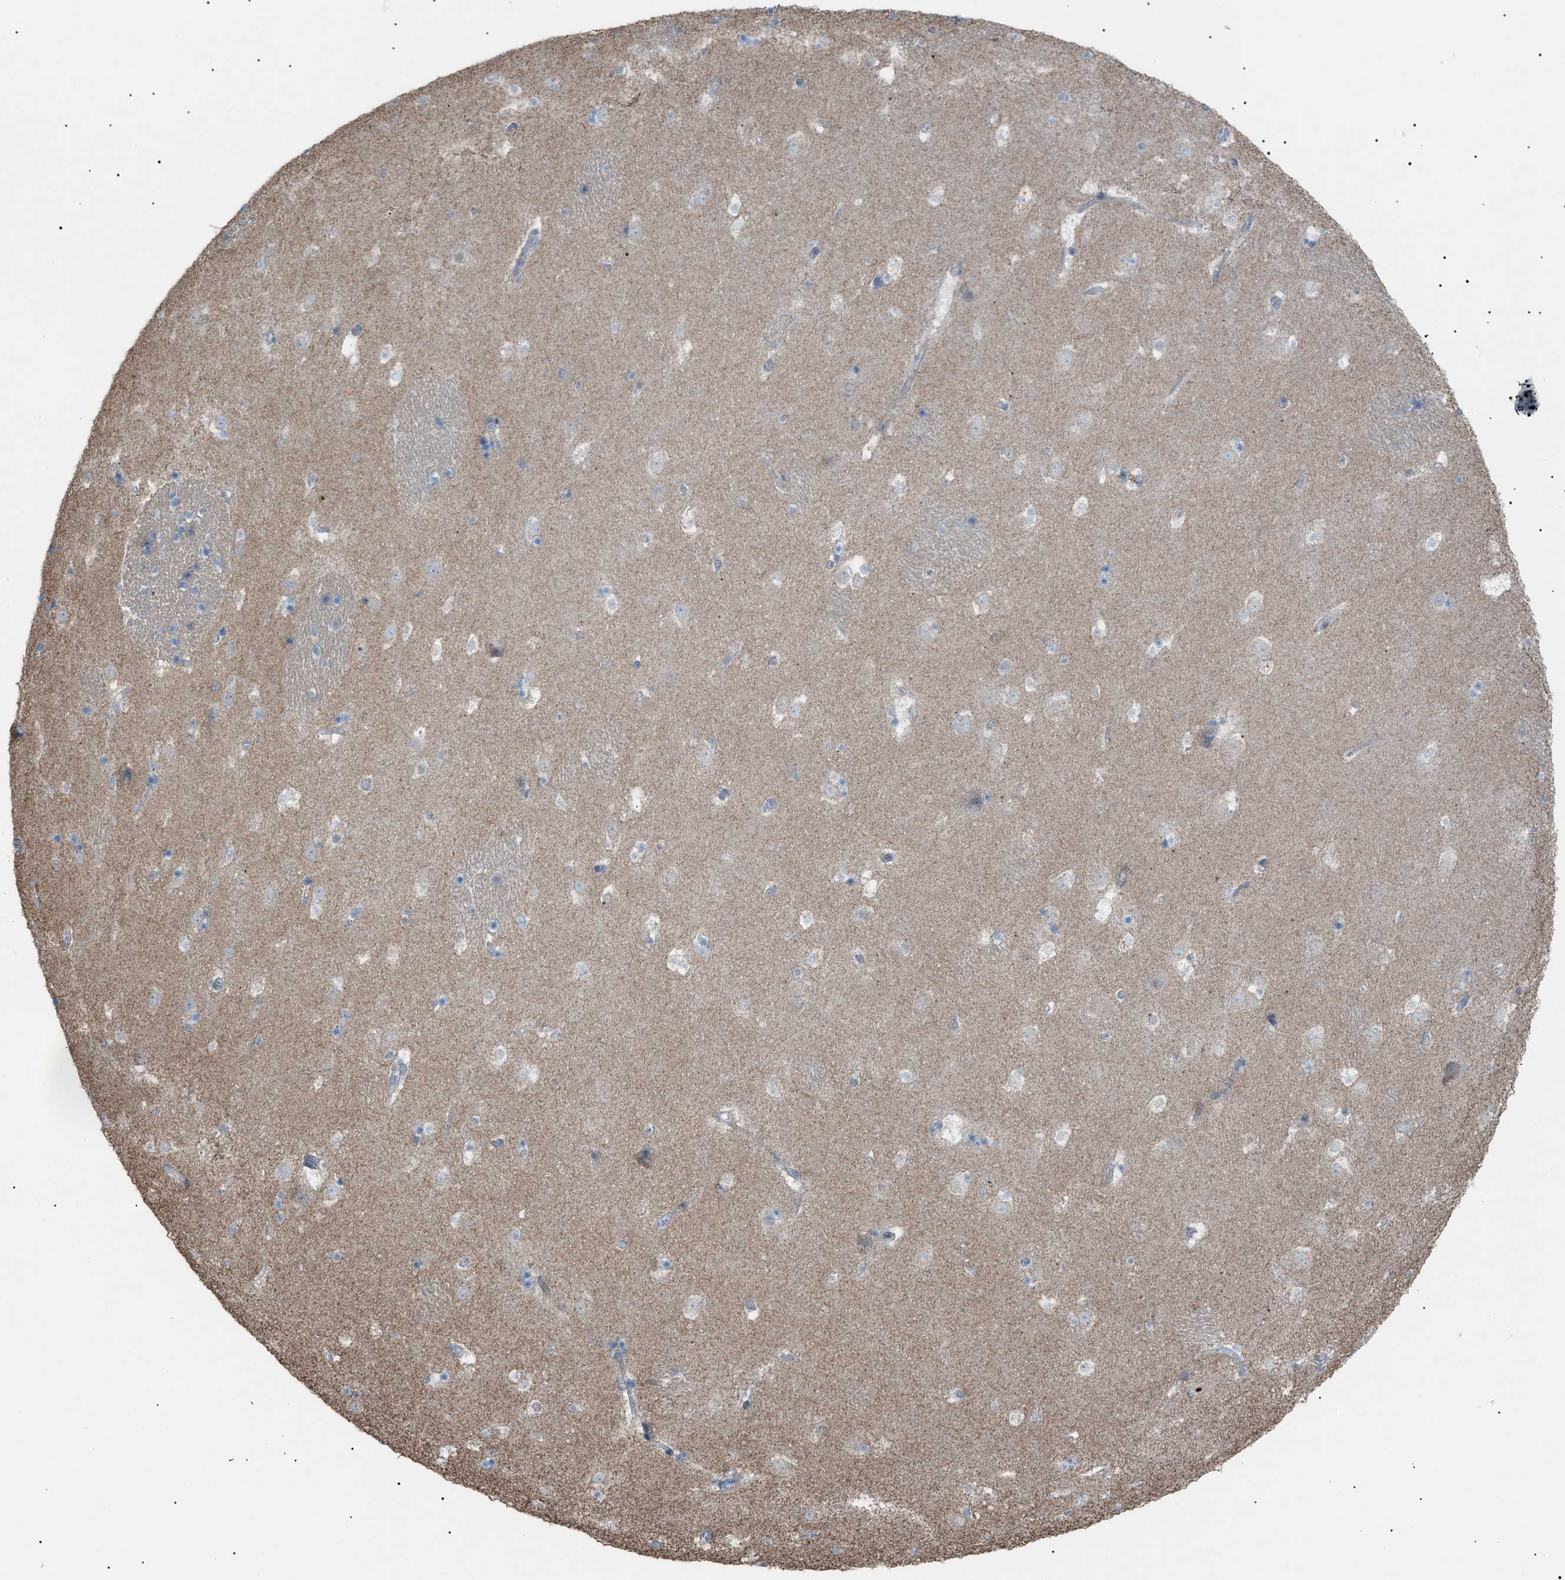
{"staining": {"intensity": "weak", "quantity": "<25%", "location": "cytoplasmic/membranous"}, "tissue": "caudate", "cell_type": "Glial cells", "image_type": "normal", "snomed": [{"axis": "morphology", "description": "Normal tissue, NOS"}, {"axis": "topography", "description": "Lateral ventricle wall"}], "caption": "Immunohistochemistry (IHC) photomicrograph of normal caudate: caudate stained with DAB (3,3'-diaminobenzidine) demonstrates no significant protein positivity in glial cells. (DAB immunohistochemistry (IHC) with hematoxylin counter stain).", "gene": "ZNF516", "patient": {"sex": "male", "age": 45}}